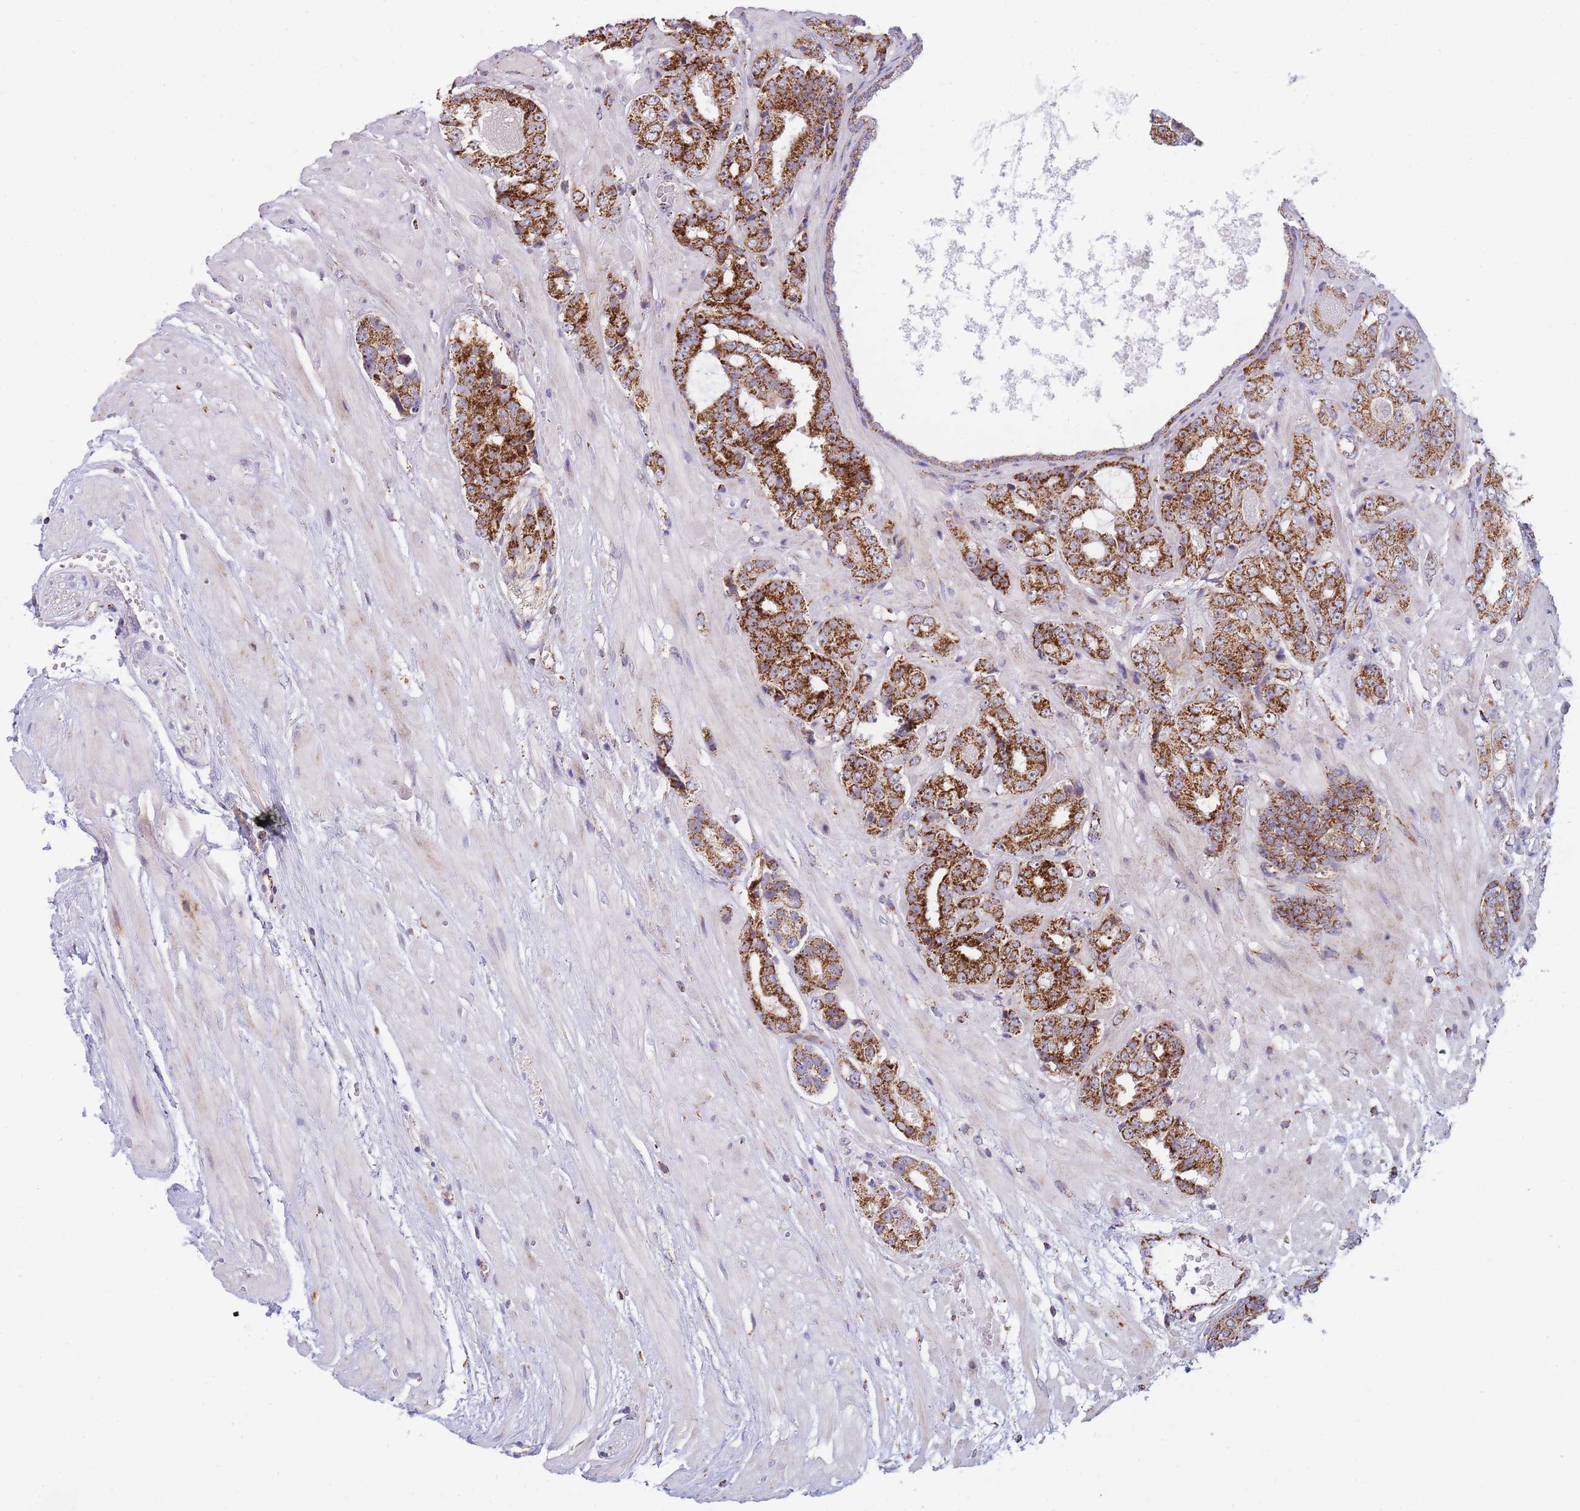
{"staining": {"intensity": "strong", "quantity": "25%-75%", "location": "cytoplasmic/membranous"}, "tissue": "prostate cancer", "cell_type": "Tumor cells", "image_type": "cancer", "snomed": [{"axis": "morphology", "description": "Adenocarcinoma, High grade"}, {"axis": "topography", "description": "Prostate"}], "caption": "Prostate cancer tissue displays strong cytoplasmic/membranous expression in about 25%-75% of tumor cells", "gene": "DDX49", "patient": {"sex": "male", "age": 71}}